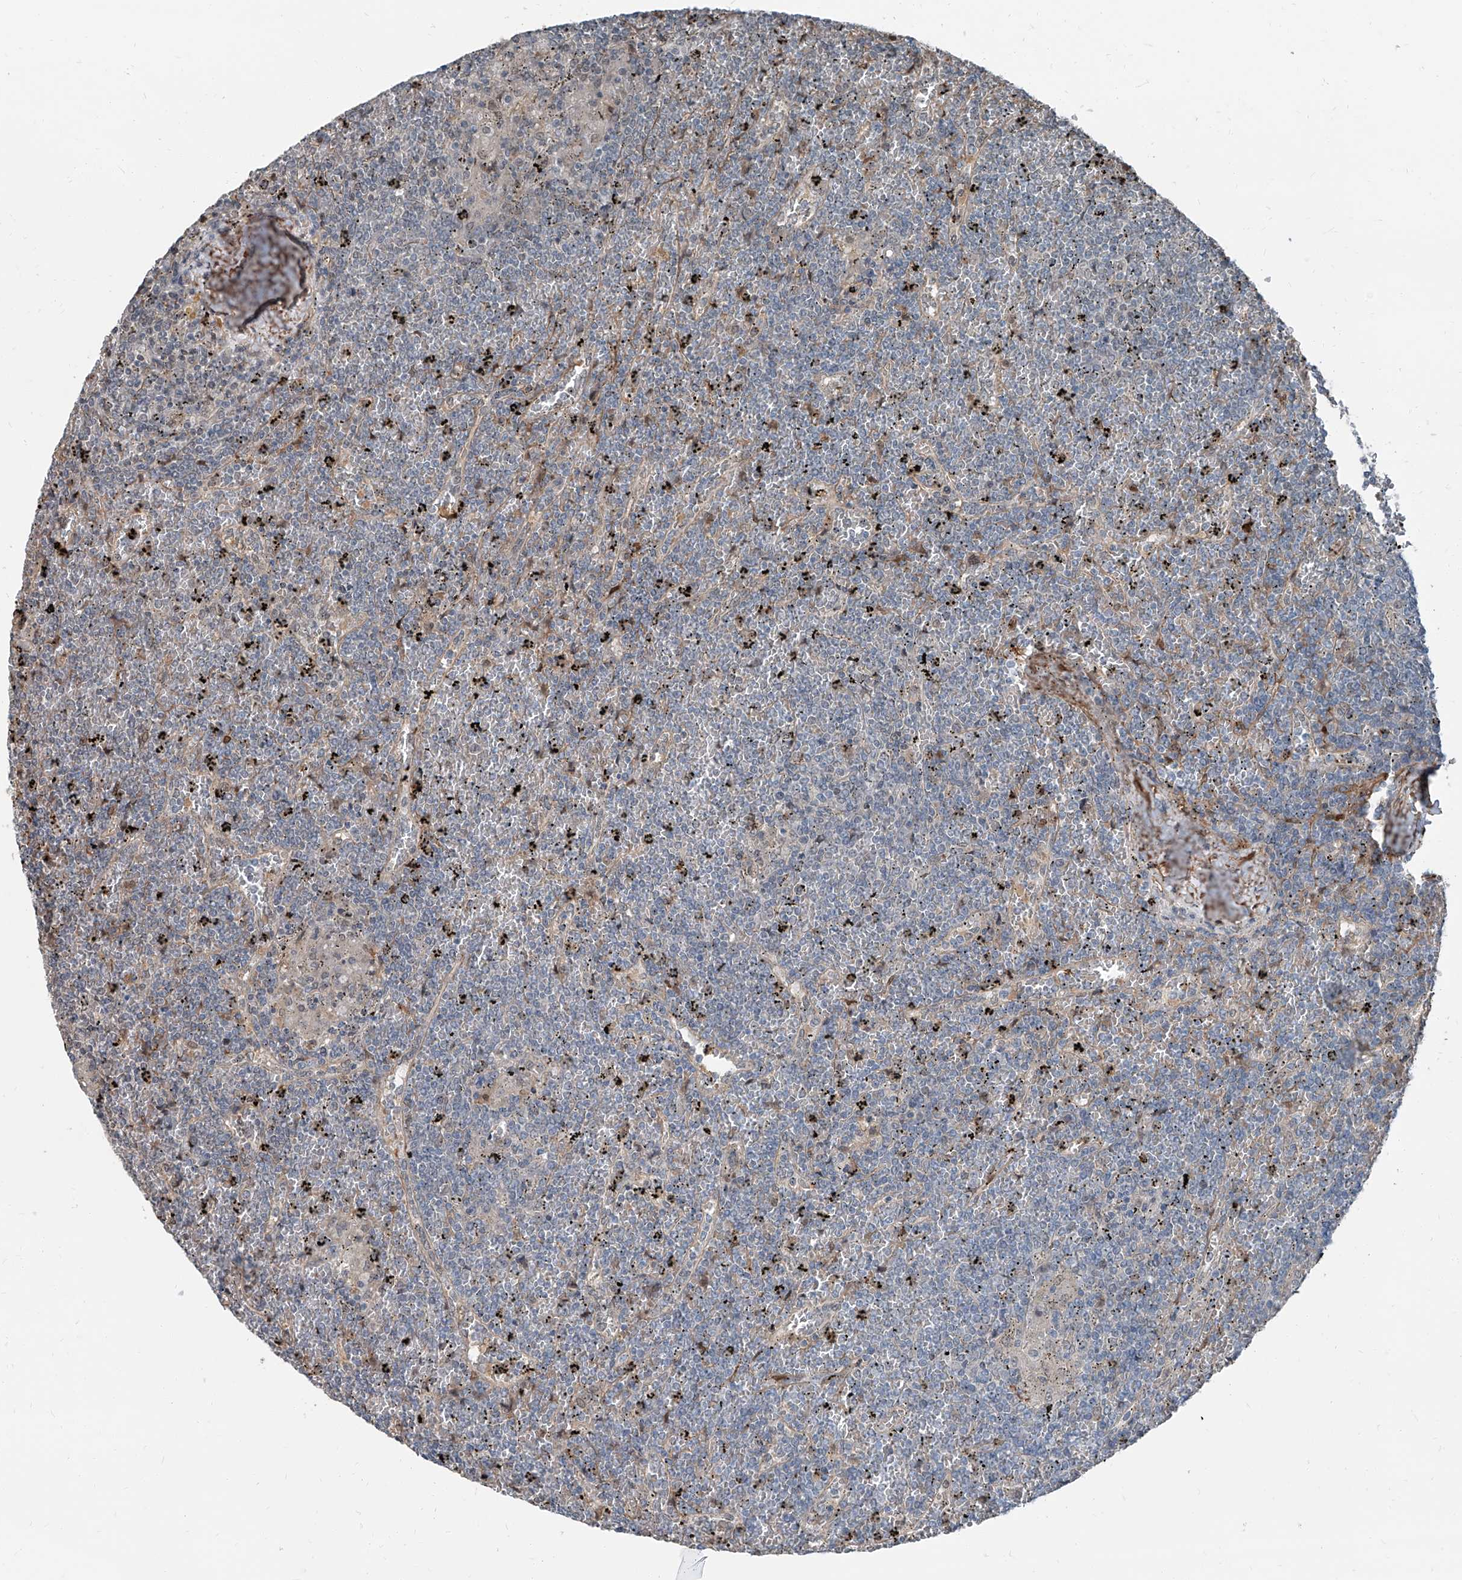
{"staining": {"intensity": "negative", "quantity": "none", "location": "none"}, "tissue": "lymphoma", "cell_type": "Tumor cells", "image_type": "cancer", "snomed": [{"axis": "morphology", "description": "Malignant lymphoma, non-Hodgkin's type, Low grade"}, {"axis": "topography", "description": "Spleen"}], "caption": "Immunohistochemistry image of lymphoma stained for a protein (brown), which demonstrates no staining in tumor cells. (DAB immunohistochemistry (IHC) with hematoxylin counter stain).", "gene": "HSPA6", "patient": {"sex": "female", "age": 19}}